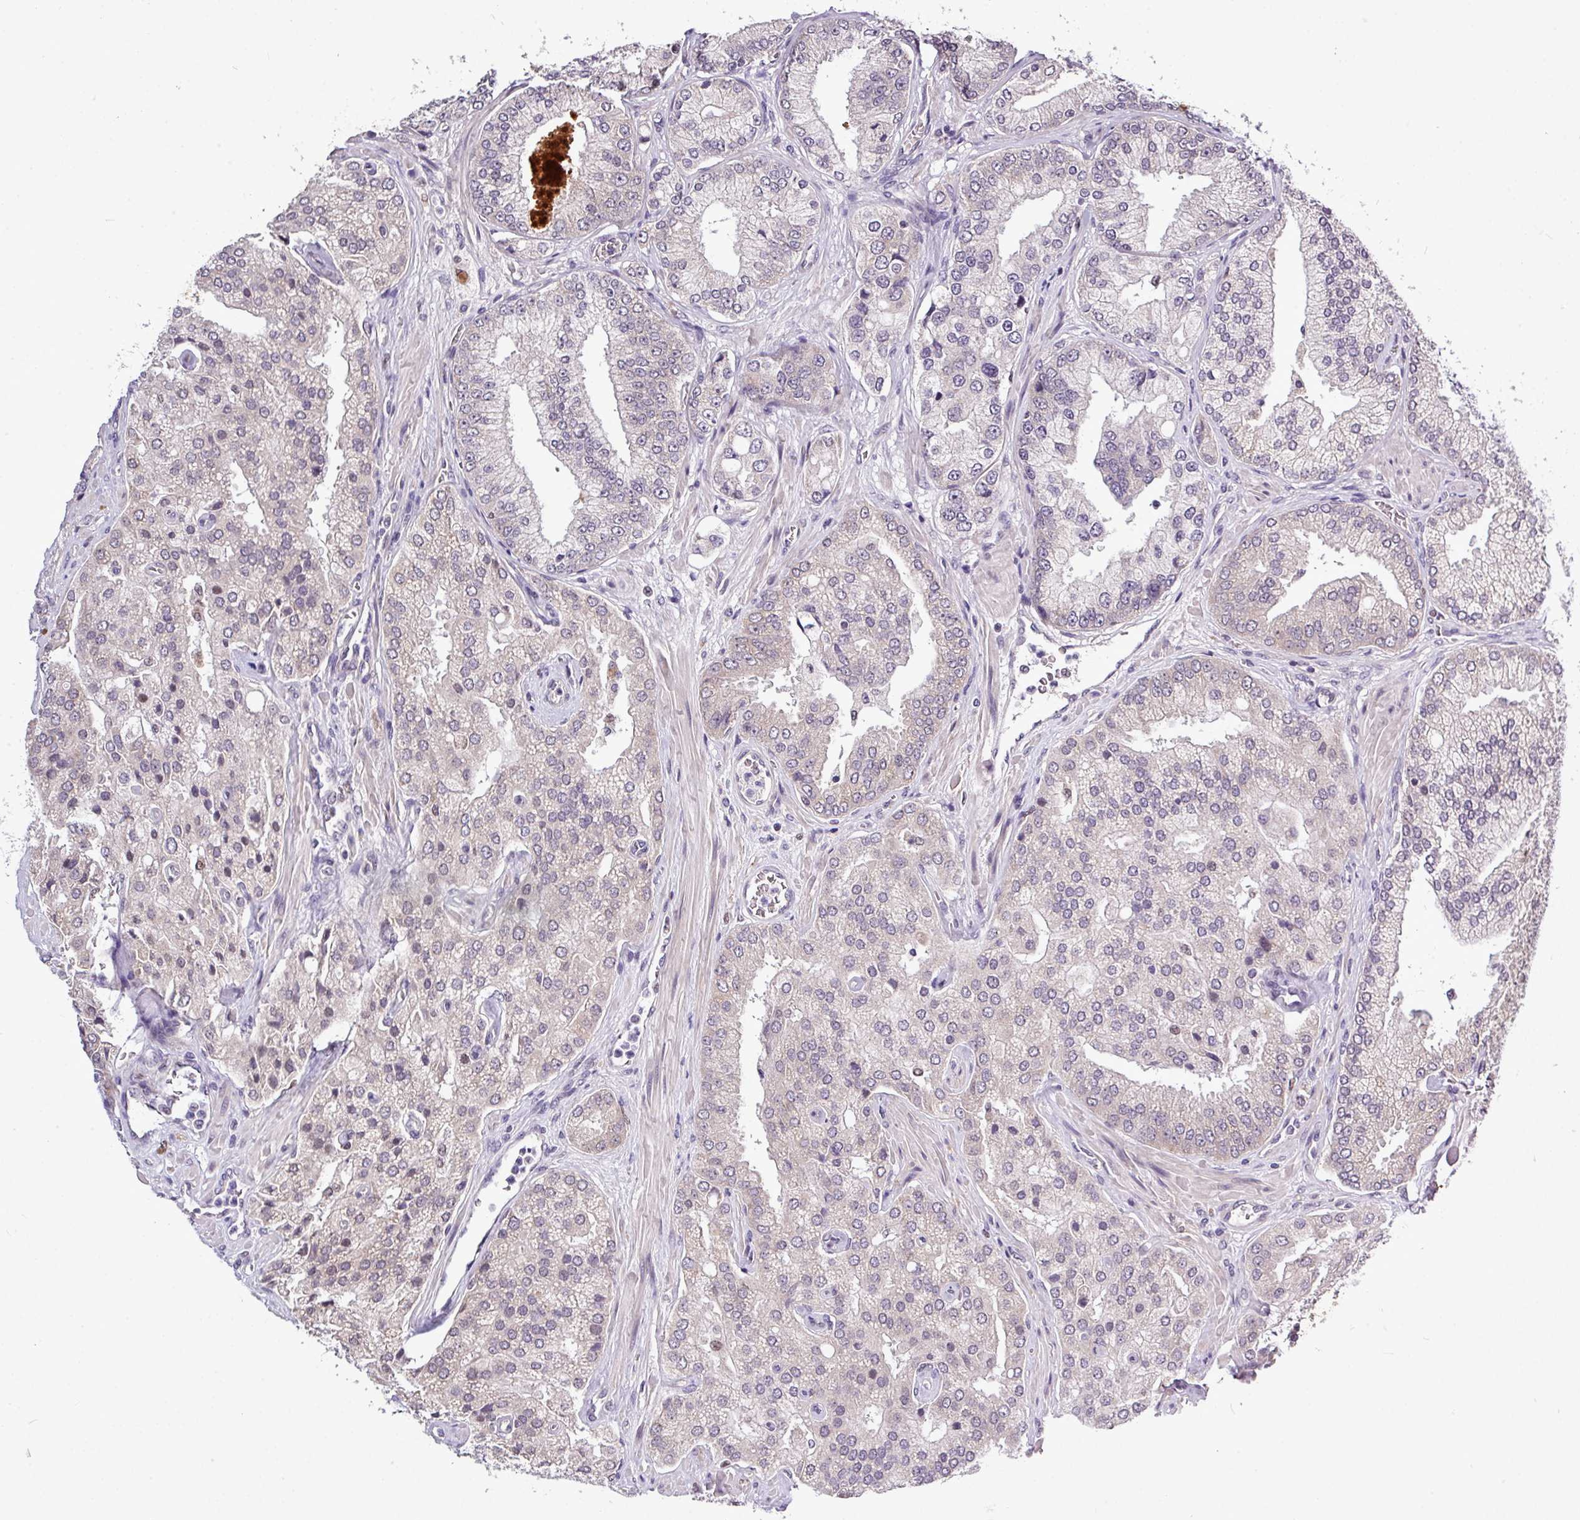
{"staining": {"intensity": "negative", "quantity": "none", "location": "none"}, "tissue": "prostate cancer", "cell_type": "Tumor cells", "image_type": "cancer", "snomed": [{"axis": "morphology", "description": "Adenocarcinoma, High grade"}, {"axis": "topography", "description": "Prostate"}], "caption": "IHC of human prostate high-grade adenocarcinoma exhibits no expression in tumor cells.", "gene": "SKIC2", "patient": {"sex": "male", "age": 68}}